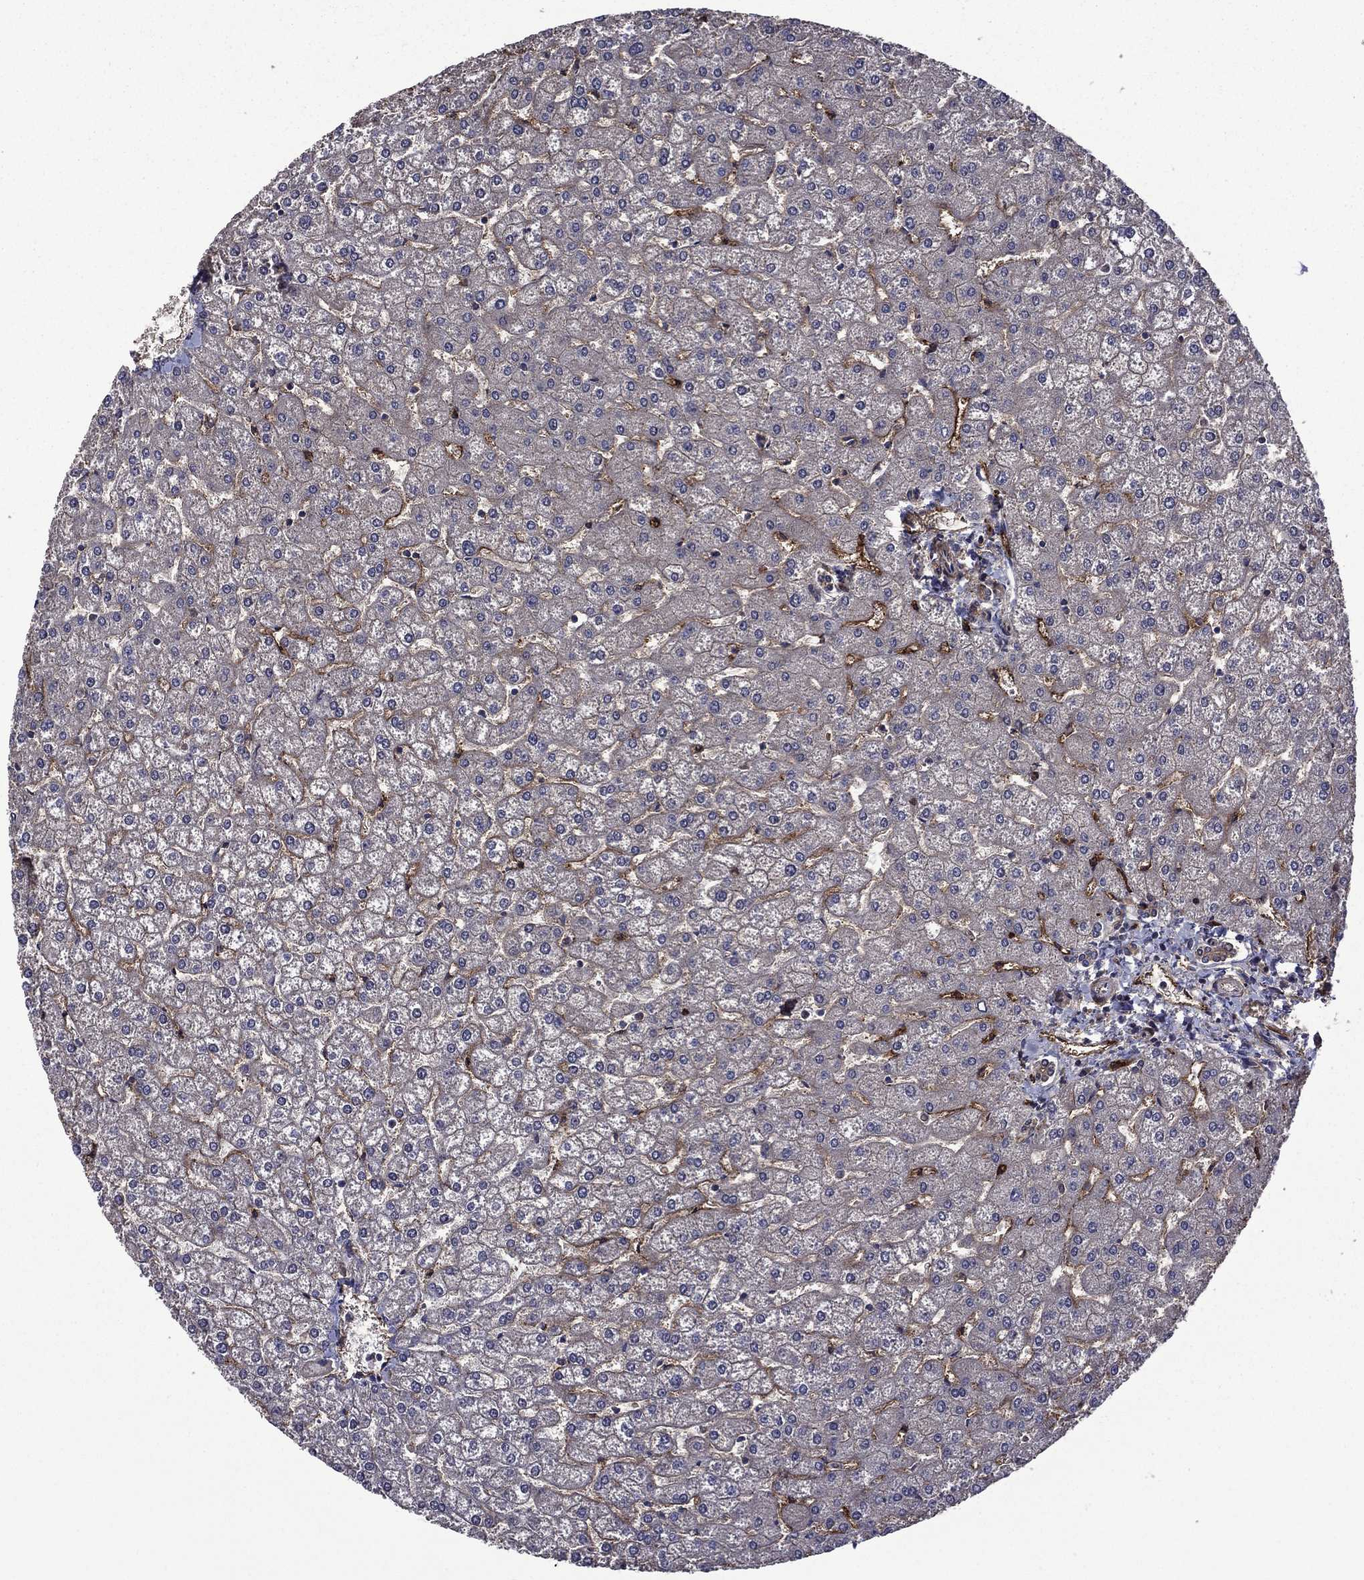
{"staining": {"intensity": "negative", "quantity": "none", "location": "none"}, "tissue": "liver", "cell_type": "Cholangiocytes", "image_type": "normal", "snomed": [{"axis": "morphology", "description": "Normal tissue, NOS"}, {"axis": "topography", "description": "Liver"}], "caption": "Immunohistochemistry (IHC) image of benign liver: liver stained with DAB (3,3'-diaminobenzidine) displays no significant protein staining in cholangiocytes. The staining was performed using DAB (3,3'-diaminobenzidine) to visualize the protein expression in brown, while the nuclei were stained in blue with hematoxylin (Magnification: 20x).", "gene": "PLPP3", "patient": {"sex": "female", "age": 32}}